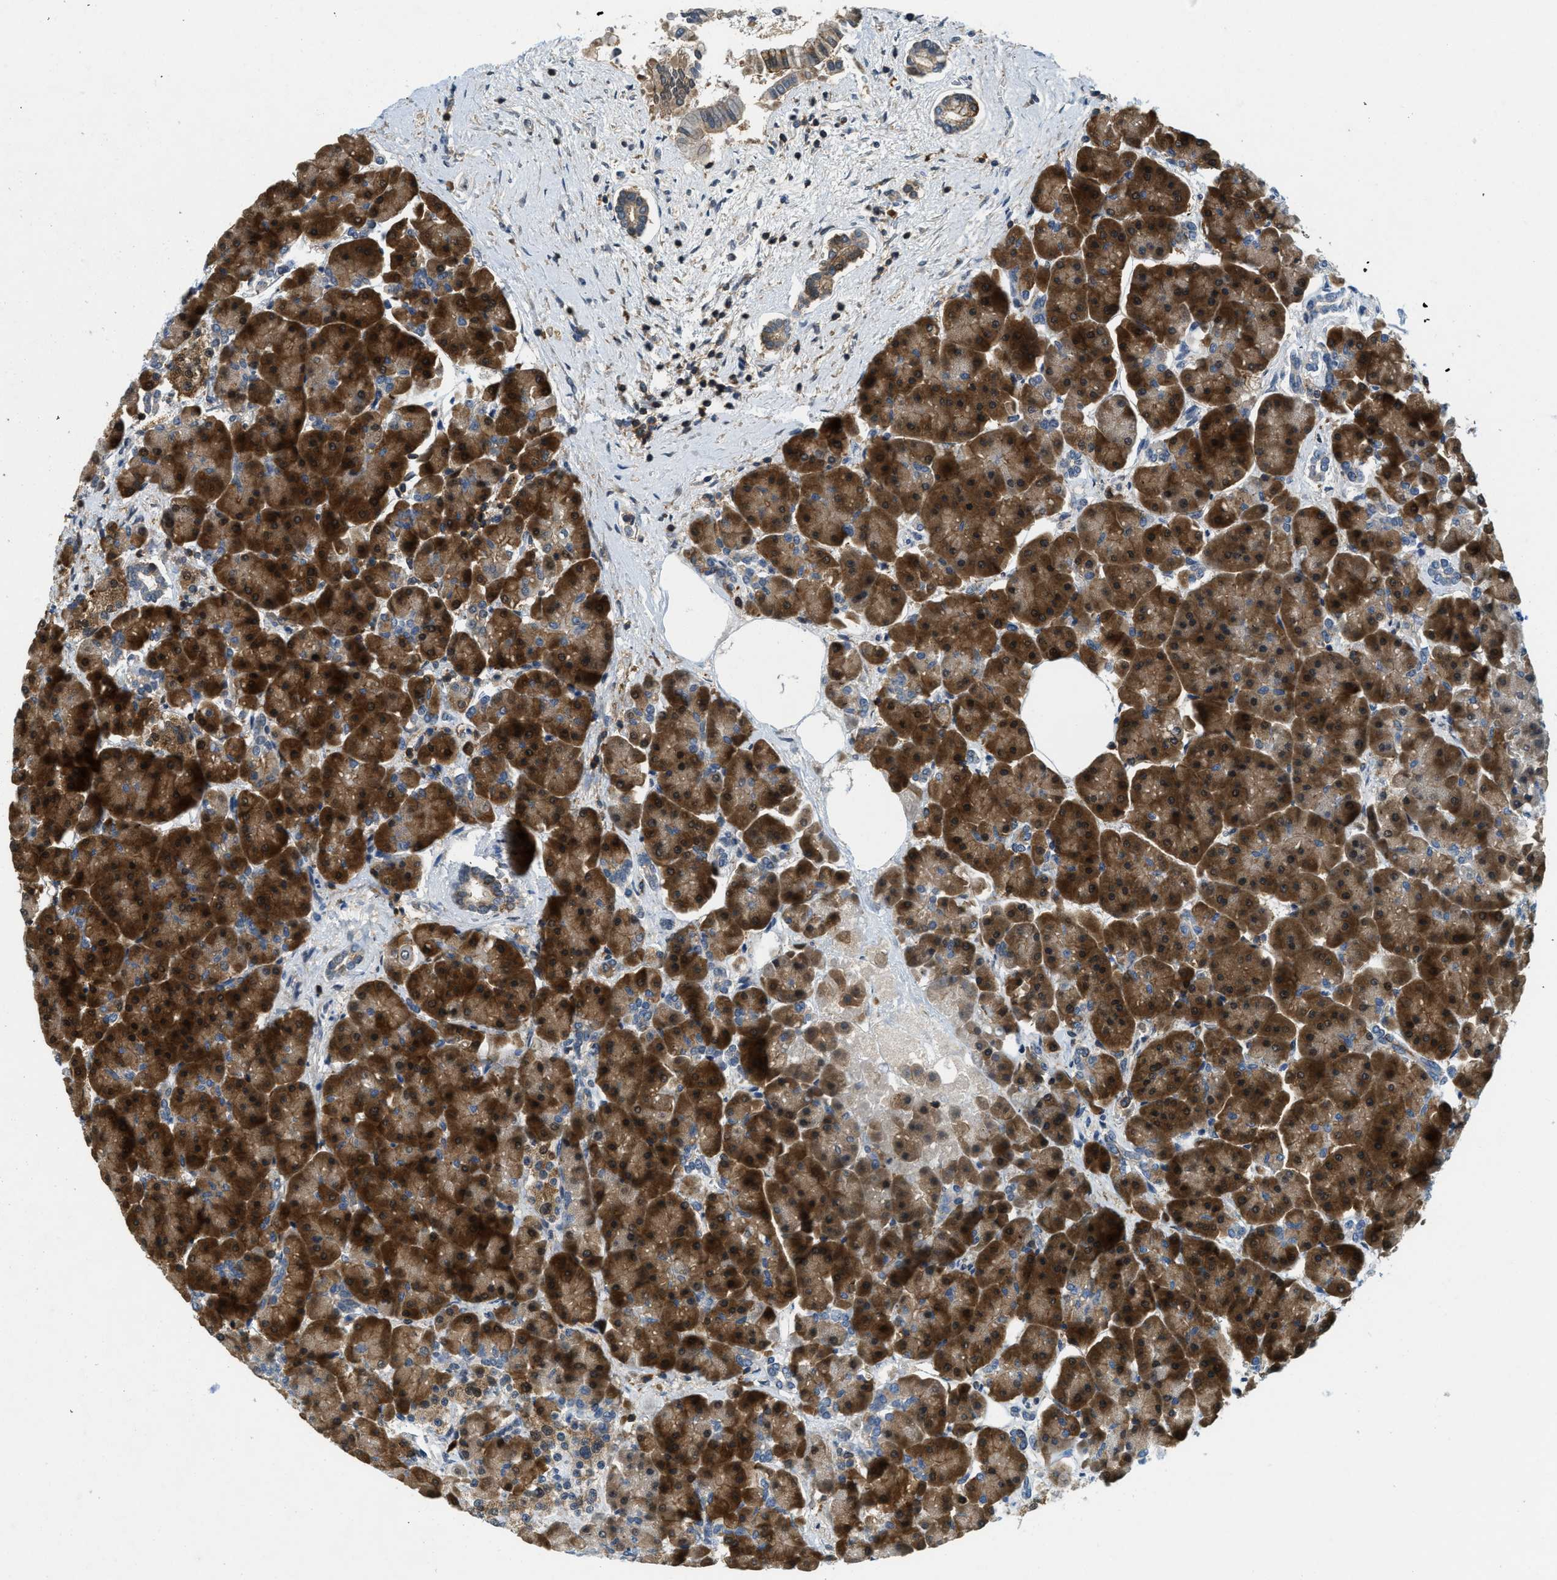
{"staining": {"intensity": "strong", "quantity": ">75%", "location": "cytoplasmic/membranous,nuclear"}, "tissue": "pancreas", "cell_type": "Exocrine glandular cells", "image_type": "normal", "snomed": [{"axis": "morphology", "description": "Normal tissue, NOS"}, {"axis": "topography", "description": "Pancreas"}], "caption": "Benign pancreas displays strong cytoplasmic/membranous,nuclear staining in approximately >75% of exocrine glandular cells, visualized by immunohistochemistry. (Brightfield microscopy of DAB IHC at high magnification).", "gene": "GMPPB", "patient": {"sex": "female", "age": 70}}